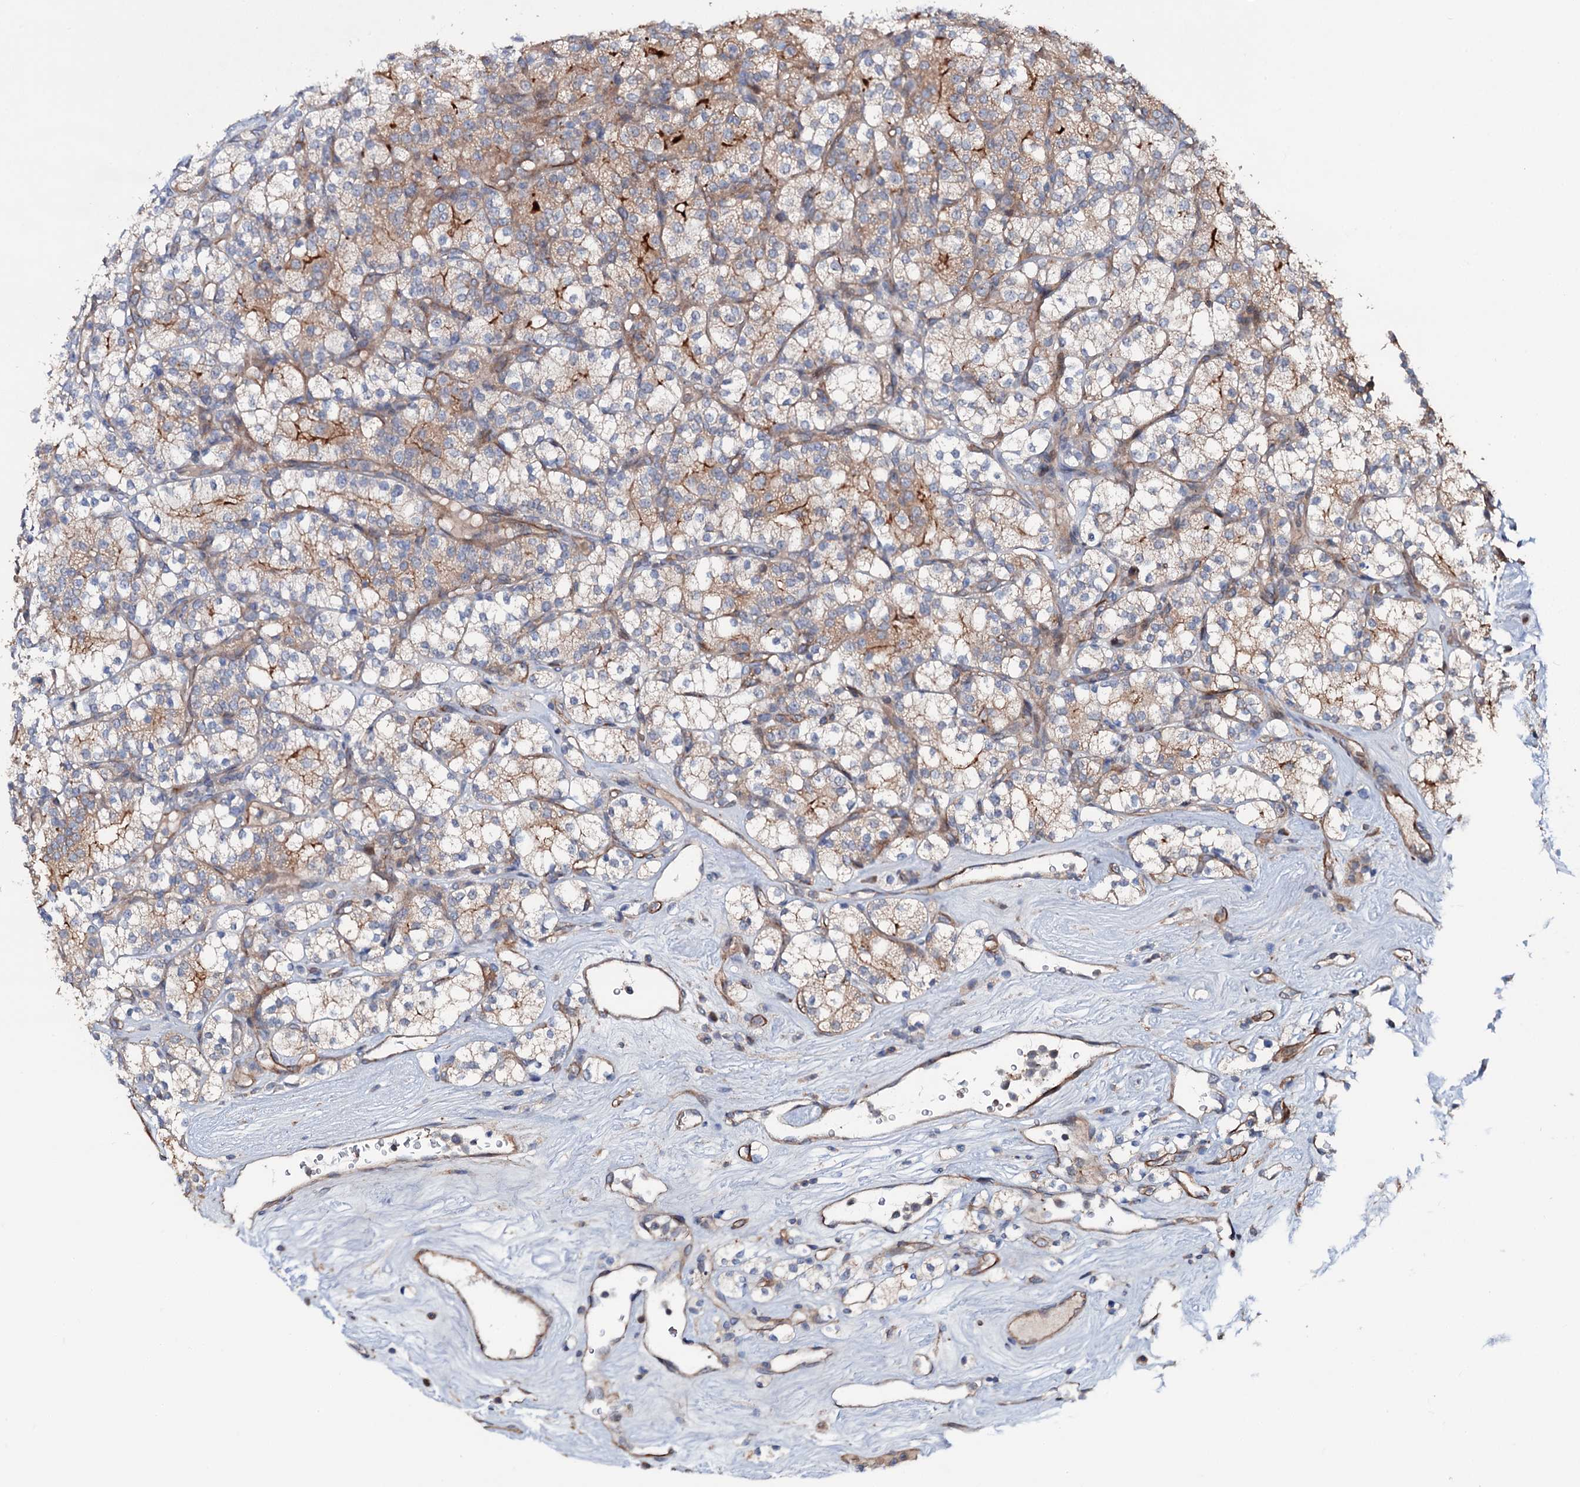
{"staining": {"intensity": "moderate", "quantity": "<25%", "location": "cytoplasmic/membranous"}, "tissue": "renal cancer", "cell_type": "Tumor cells", "image_type": "cancer", "snomed": [{"axis": "morphology", "description": "Adenocarcinoma, NOS"}, {"axis": "topography", "description": "Kidney"}], "caption": "Brown immunohistochemical staining in human renal adenocarcinoma exhibits moderate cytoplasmic/membranous expression in approximately <25% of tumor cells.", "gene": "PTDSS2", "patient": {"sex": "male", "age": 77}}